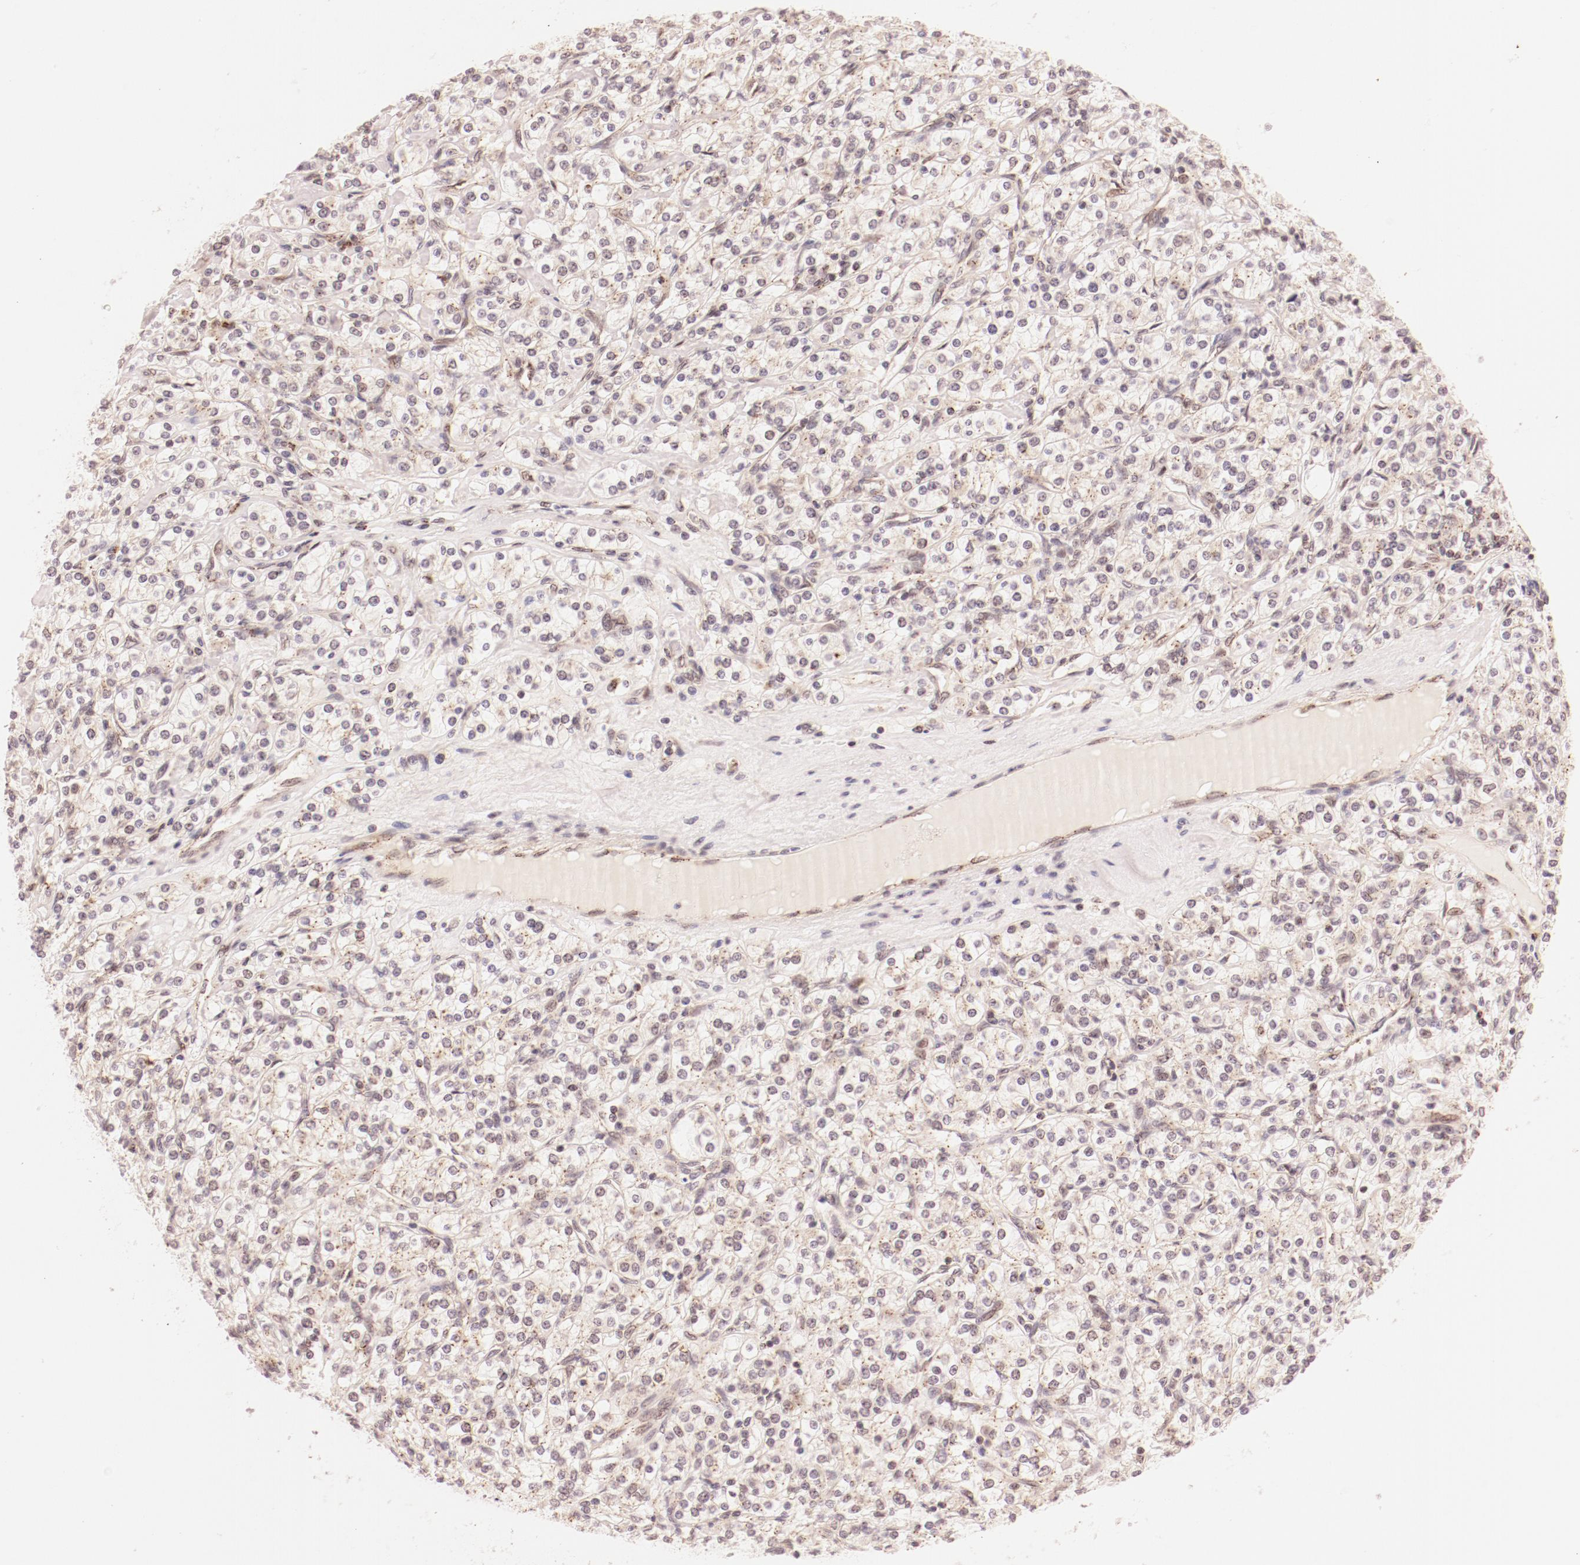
{"staining": {"intensity": "negative", "quantity": "none", "location": "none"}, "tissue": "renal cancer", "cell_type": "Tumor cells", "image_type": "cancer", "snomed": [{"axis": "morphology", "description": "Adenocarcinoma, NOS"}, {"axis": "topography", "description": "Kidney"}], "caption": "Immunohistochemistry (IHC) histopathology image of human renal adenocarcinoma stained for a protein (brown), which shows no expression in tumor cells.", "gene": "RPL12", "patient": {"sex": "male", "age": 77}}